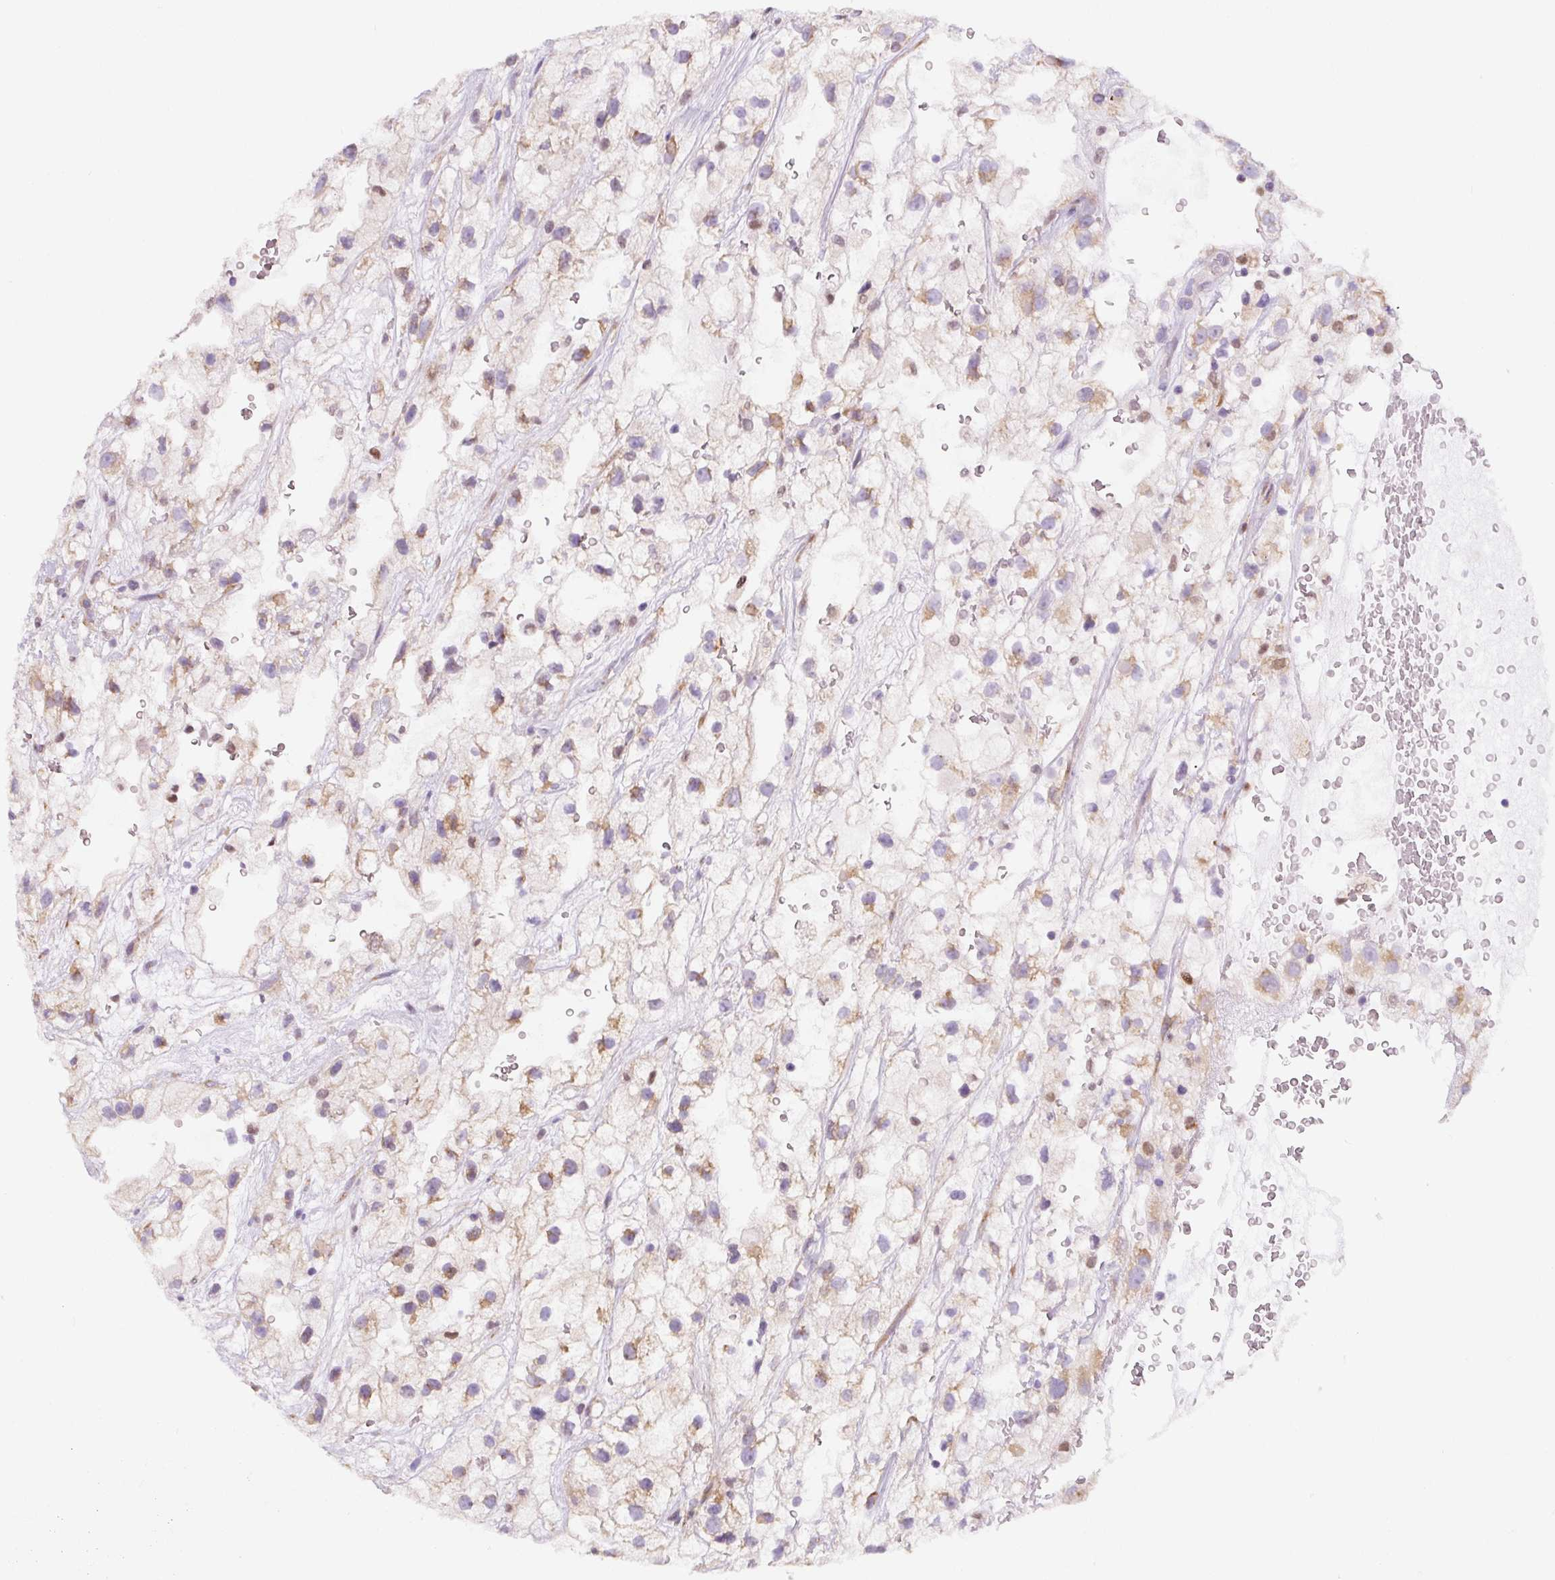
{"staining": {"intensity": "weak", "quantity": "<25%", "location": "cytoplasmic/membranous"}, "tissue": "renal cancer", "cell_type": "Tumor cells", "image_type": "cancer", "snomed": [{"axis": "morphology", "description": "Adenocarcinoma, NOS"}, {"axis": "topography", "description": "Kidney"}], "caption": "The micrograph shows no staining of tumor cells in renal adenocarcinoma. The staining is performed using DAB (3,3'-diaminobenzidine) brown chromogen with nuclei counter-stained in using hematoxylin.", "gene": "DDOST", "patient": {"sex": "male", "age": 59}}